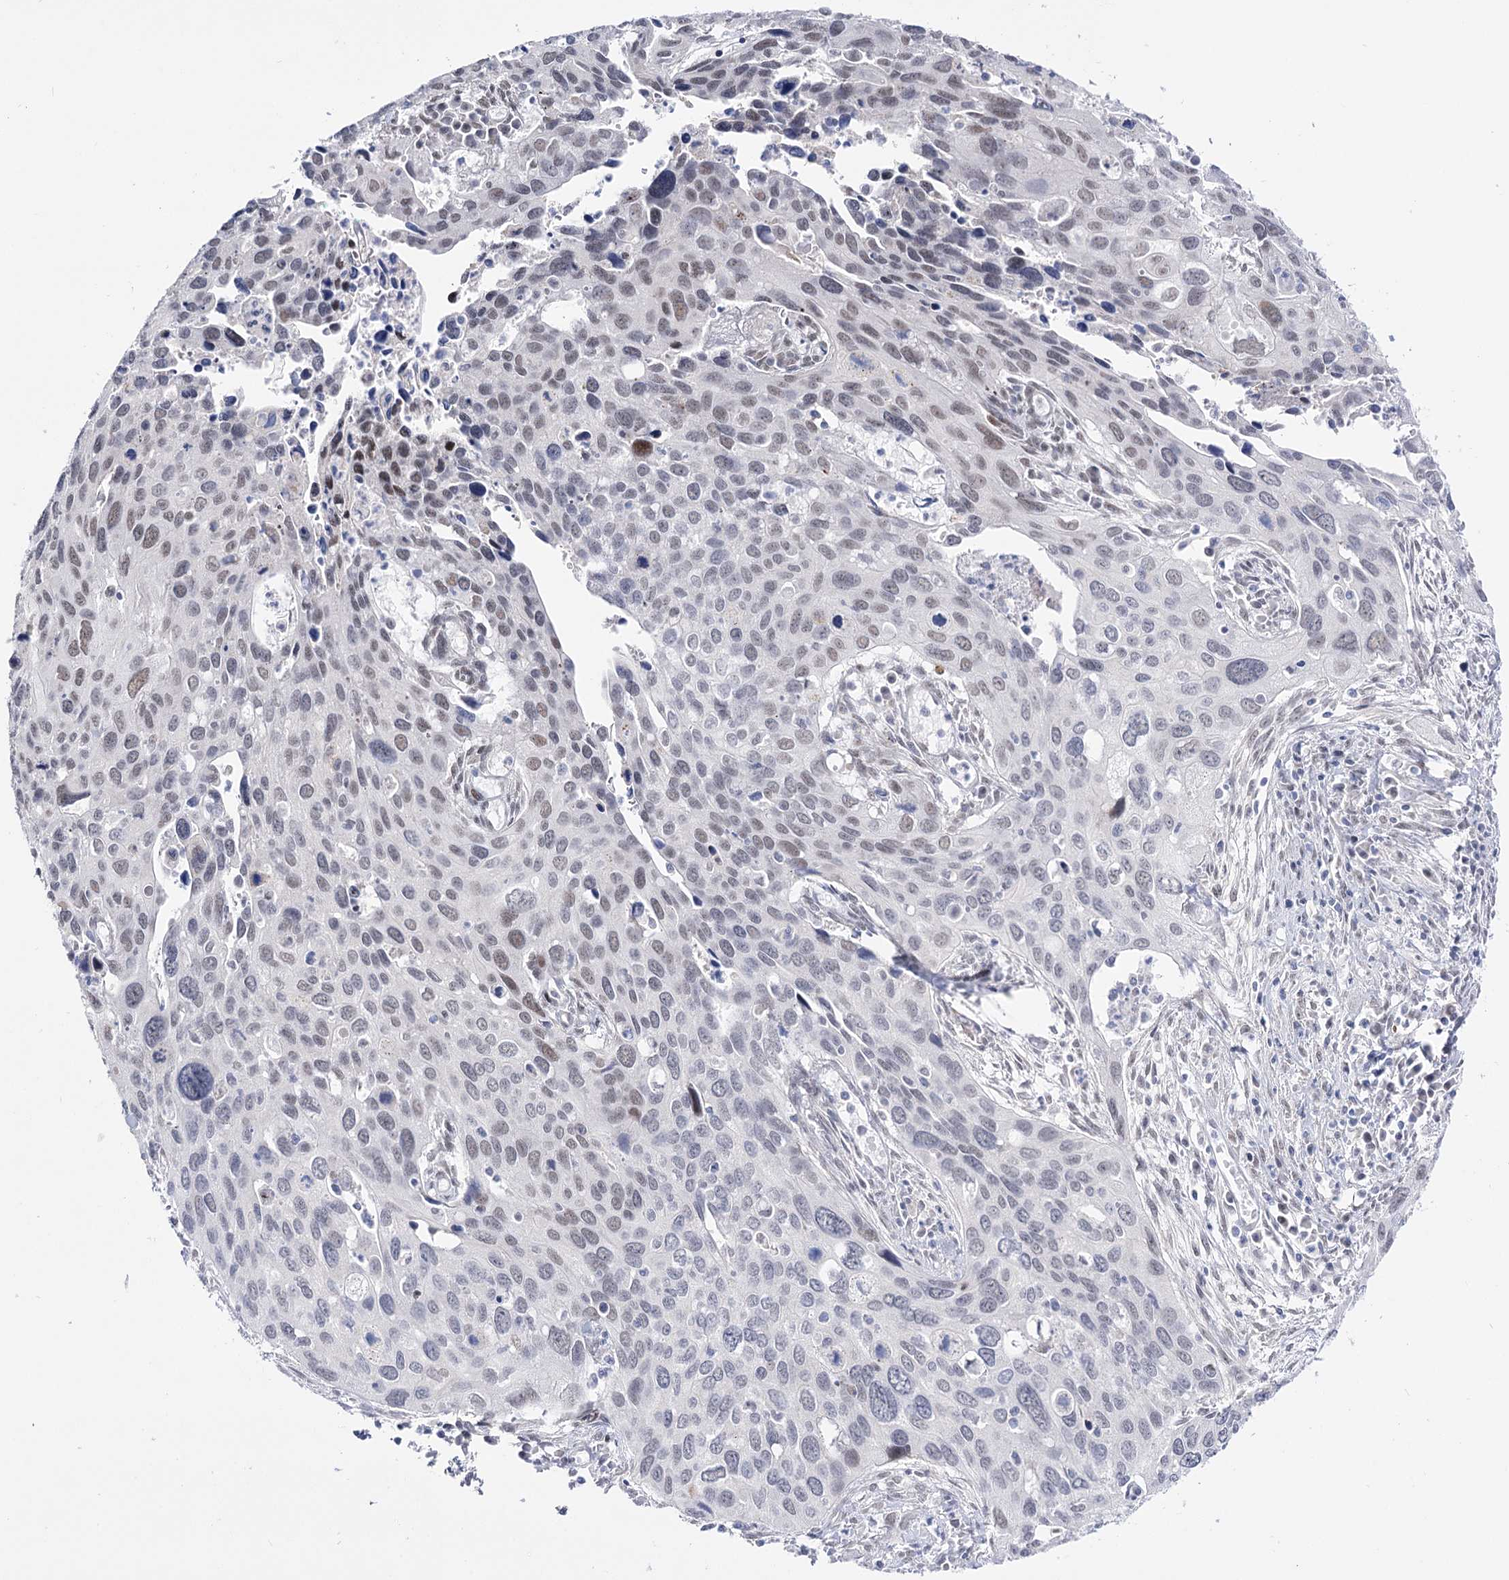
{"staining": {"intensity": "moderate", "quantity": "<25%", "location": "nuclear"}, "tissue": "cervical cancer", "cell_type": "Tumor cells", "image_type": "cancer", "snomed": [{"axis": "morphology", "description": "Squamous cell carcinoma, NOS"}, {"axis": "topography", "description": "Cervix"}], "caption": "This photomicrograph displays squamous cell carcinoma (cervical) stained with immunohistochemistry to label a protein in brown. The nuclear of tumor cells show moderate positivity for the protein. Nuclei are counter-stained blue.", "gene": "RBM15B", "patient": {"sex": "female", "age": 55}}